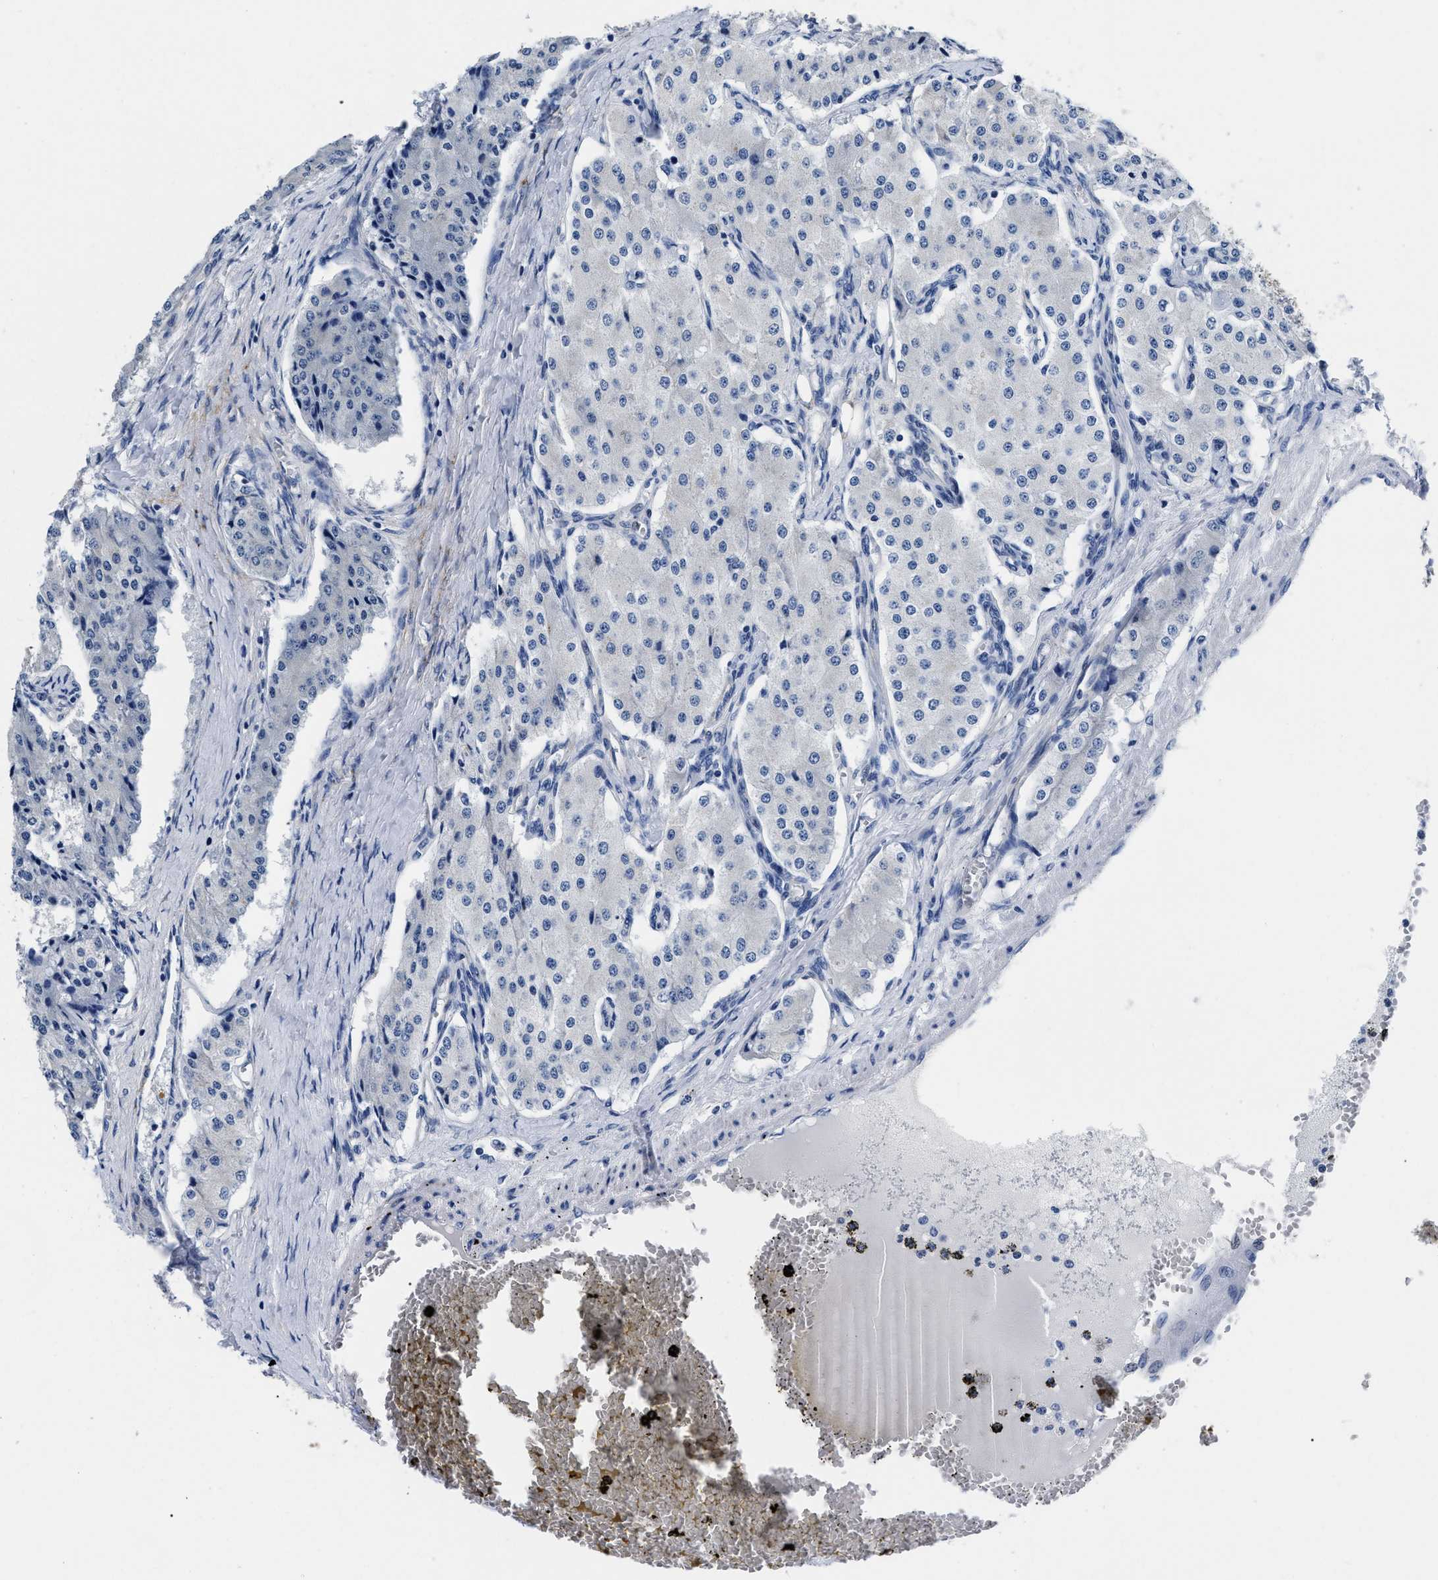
{"staining": {"intensity": "negative", "quantity": "none", "location": "none"}, "tissue": "carcinoid", "cell_type": "Tumor cells", "image_type": "cancer", "snomed": [{"axis": "morphology", "description": "Carcinoid, malignant, NOS"}, {"axis": "topography", "description": "Colon"}], "caption": "Carcinoid (malignant) was stained to show a protein in brown. There is no significant staining in tumor cells. The staining was performed using DAB (3,3'-diaminobenzidine) to visualize the protein expression in brown, while the nuclei were stained in blue with hematoxylin (Magnification: 20x).", "gene": "SLC35F1", "patient": {"sex": "female", "age": 52}}